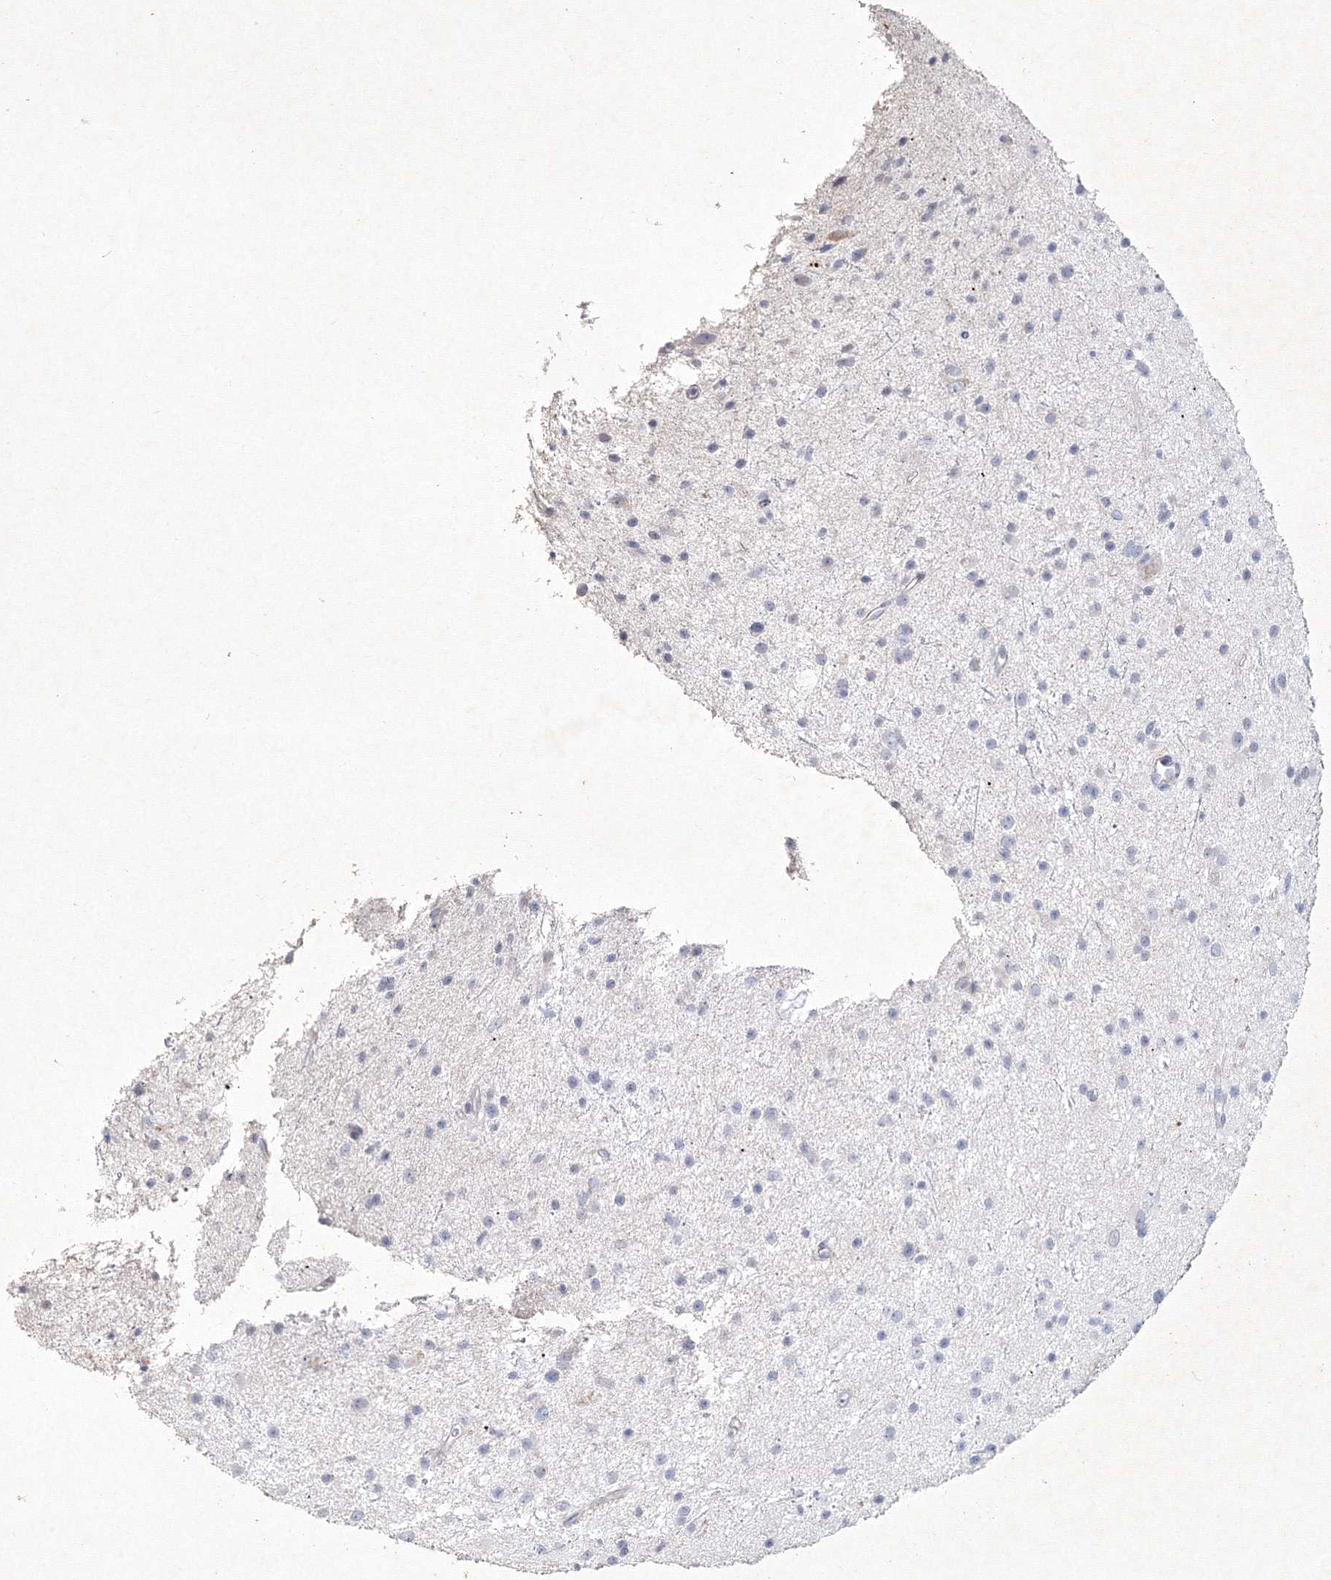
{"staining": {"intensity": "negative", "quantity": "none", "location": "none"}, "tissue": "glioma", "cell_type": "Tumor cells", "image_type": "cancer", "snomed": [{"axis": "morphology", "description": "Glioma, malignant, Low grade"}, {"axis": "topography", "description": "Cerebral cortex"}], "caption": "Tumor cells show no significant positivity in malignant low-grade glioma.", "gene": "CXXC4", "patient": {"sex": "female", "age": 39}}